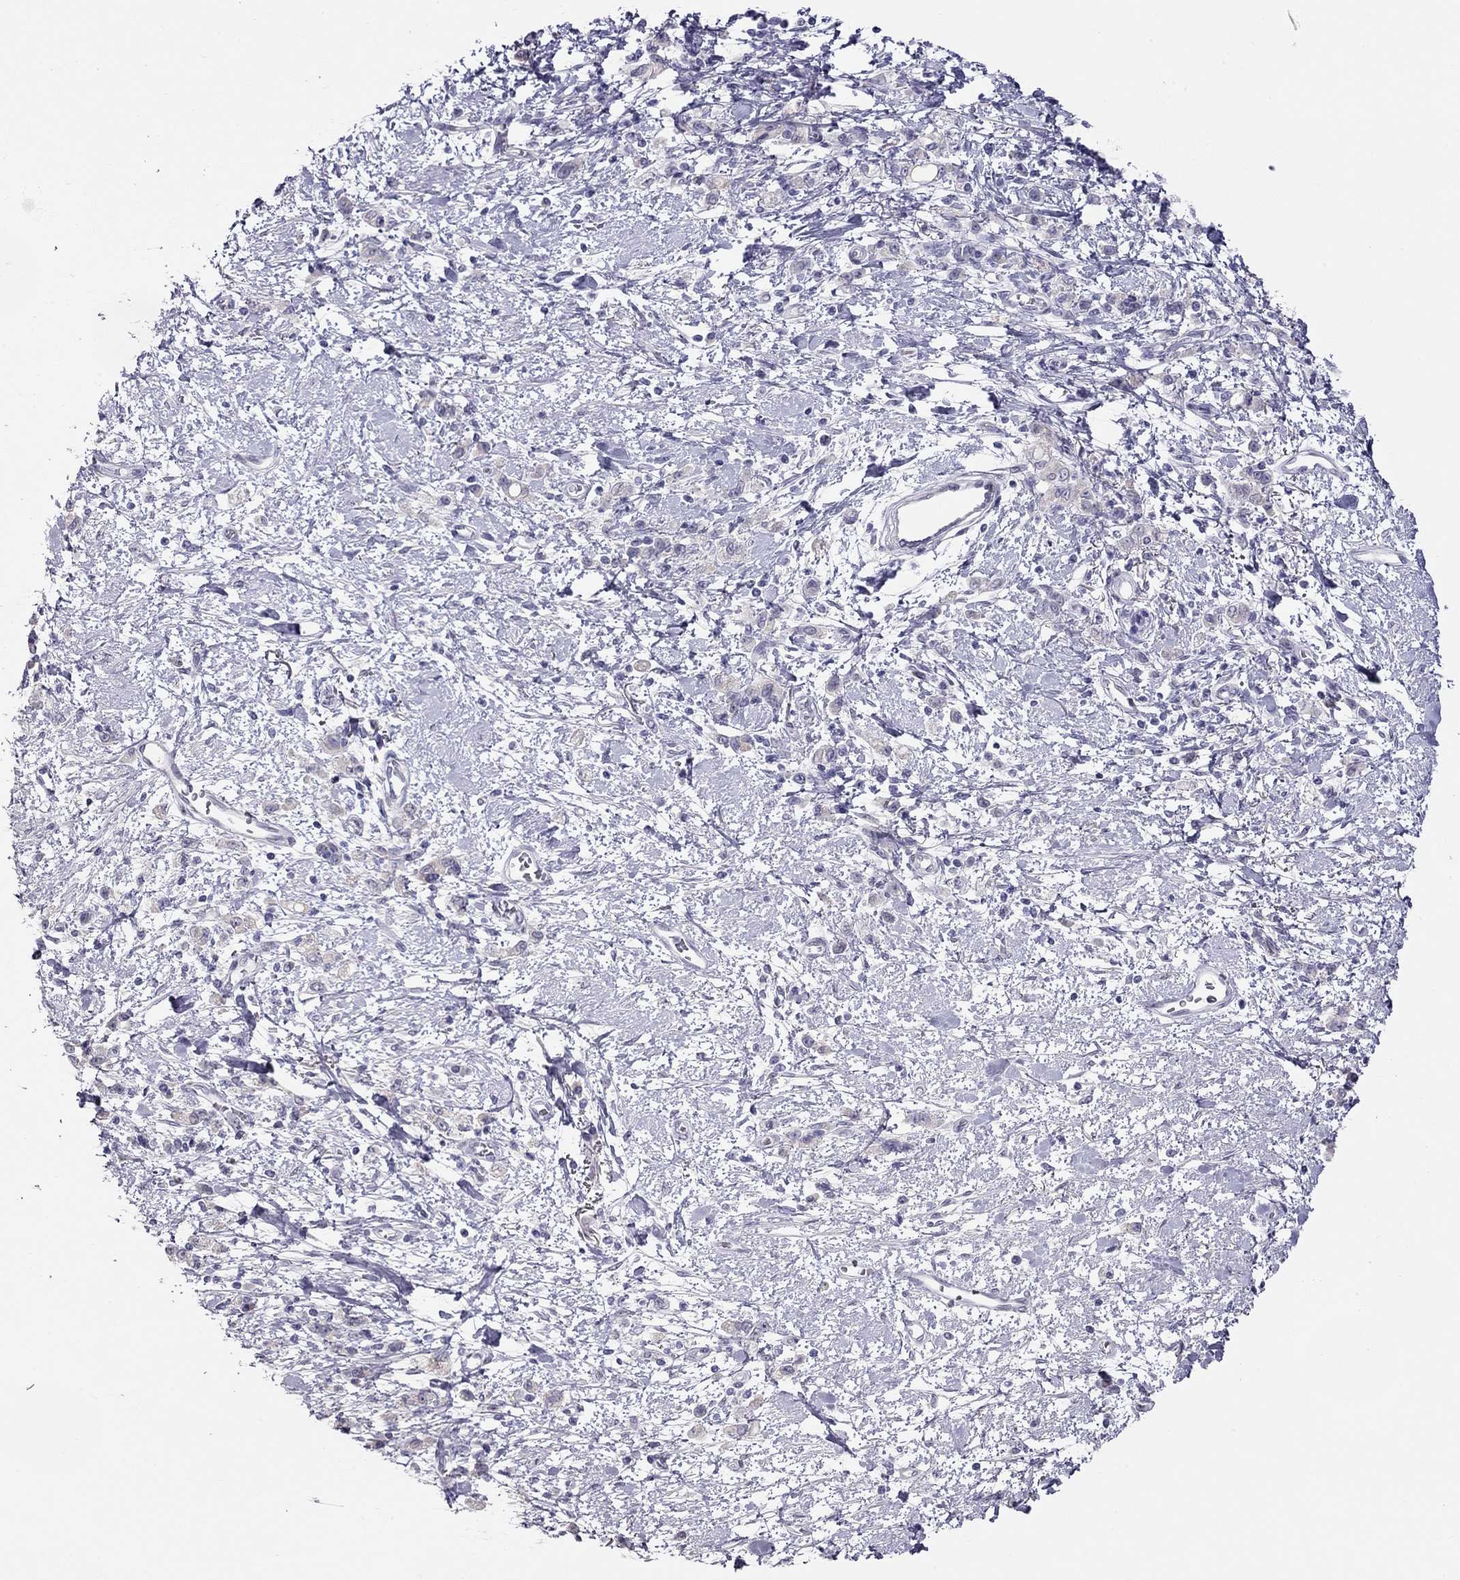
{"staining": {"intensity": "negative", "quantity": "none", "location": "none"}, "tissue": "stomach cancer", "cell_type": "Tumor cells", "image_type": "cancer", "snomed": [{"axis": "morphology", "description": "Adenocarcinoma, NOS"}, {"axis": "topography", "description": "Stomach"}], "caption": "An IHC photomicrograph of stomach adenocarcinoma is shown. There is no staining in tumor cells of stomach adenocarcinoma.", "gene": "KCNV2", "patient": {"sex": "male", "age": 77}}